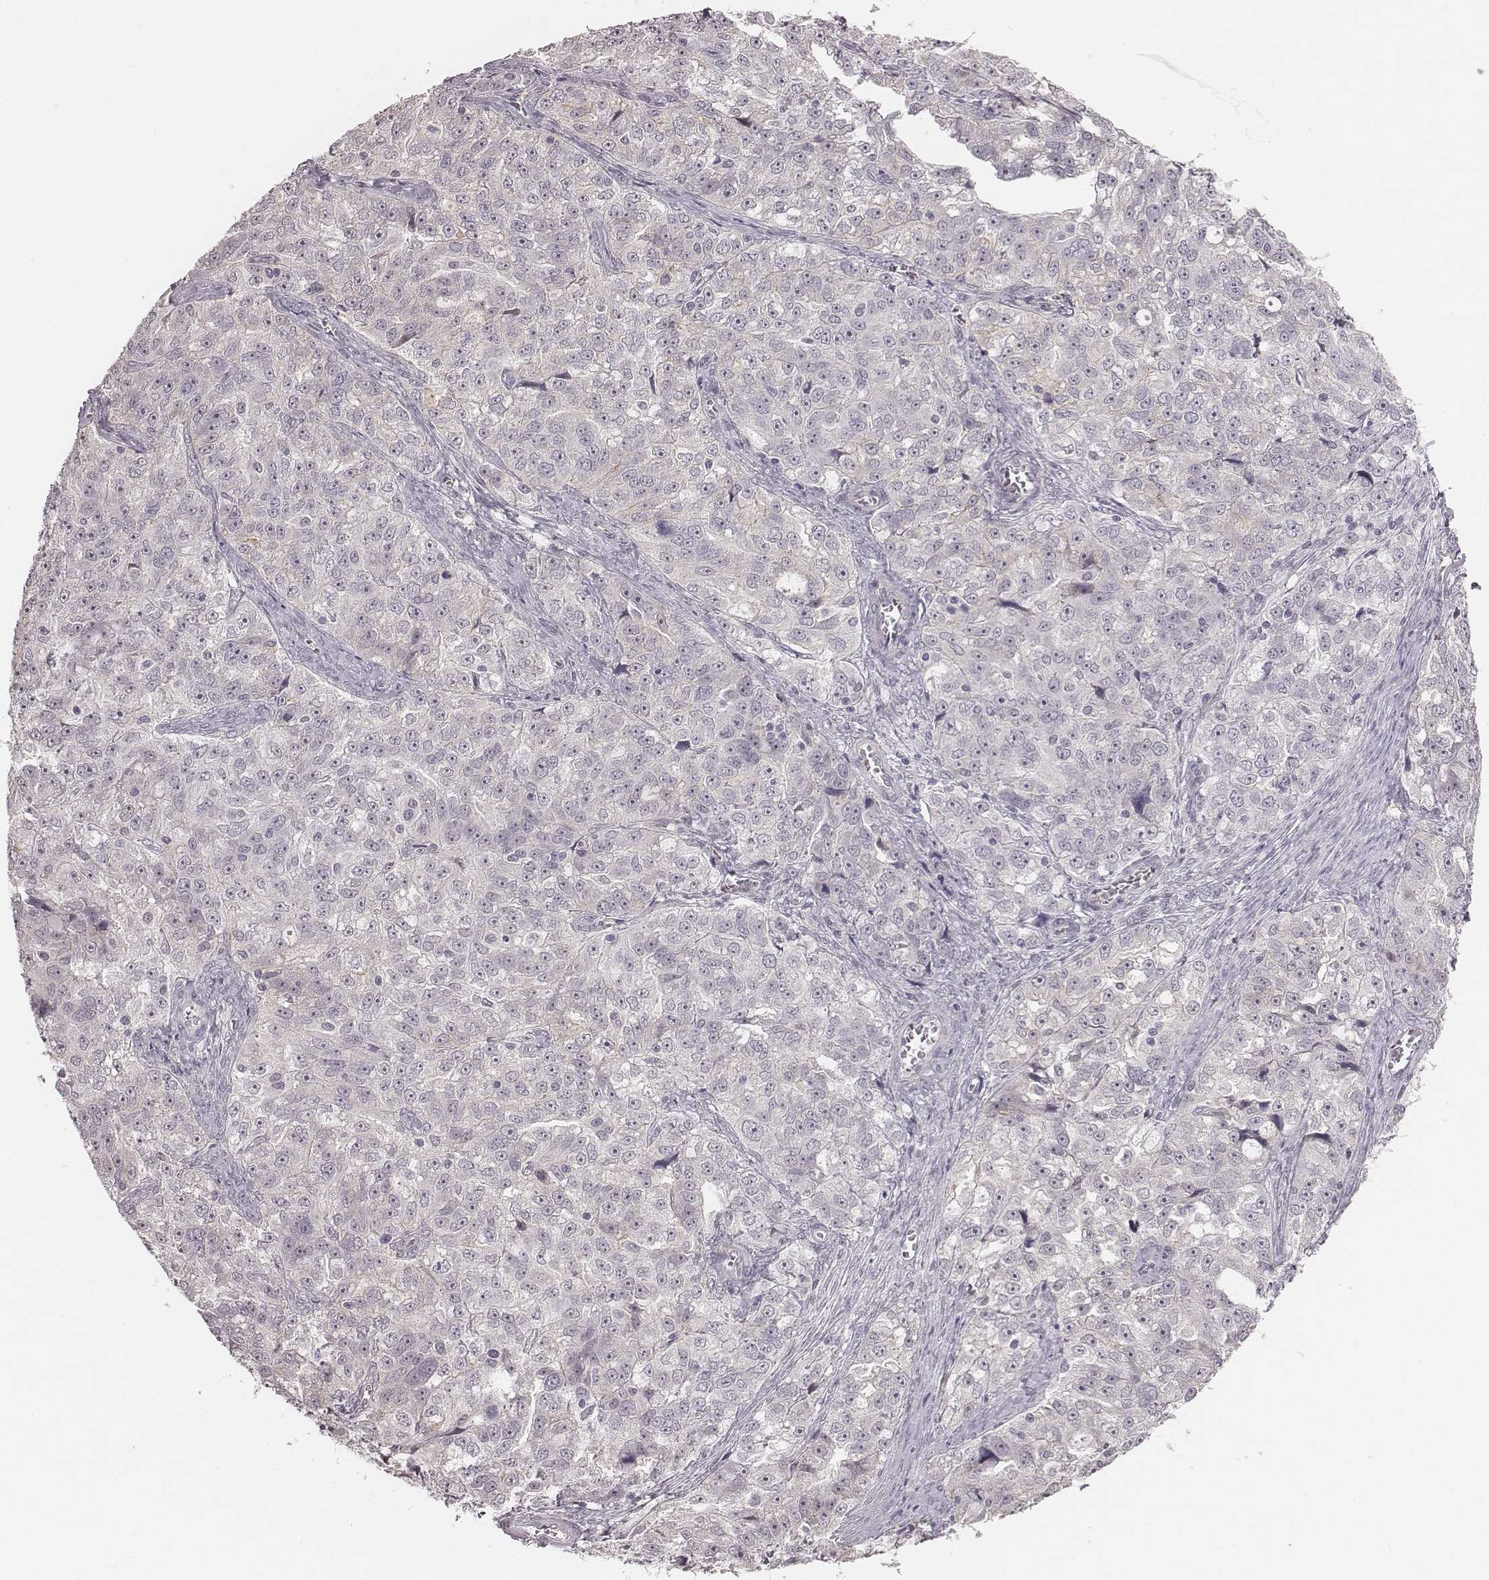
{"staining": {"intensity": "negative", "quantity": "none", "location": "none"}, "tissue": "ovarian cancer", "cell_type": "Tumor cells", "image_type": "cancer", "snomed": [{"axis": "morphology", "description": "Cystadenocarcinoma, serous, NOS"}, {"axis": "topography", "description": "Ovary"}], "caption": "This is an immunohistochemistry (IHC) photomicrograph of ovarian cancer (serous cystadenocarcinoma). There is no expression in tumor cells.", "gene": "RPGRIP1", "patient": {"sex": "female", "age": 51}}